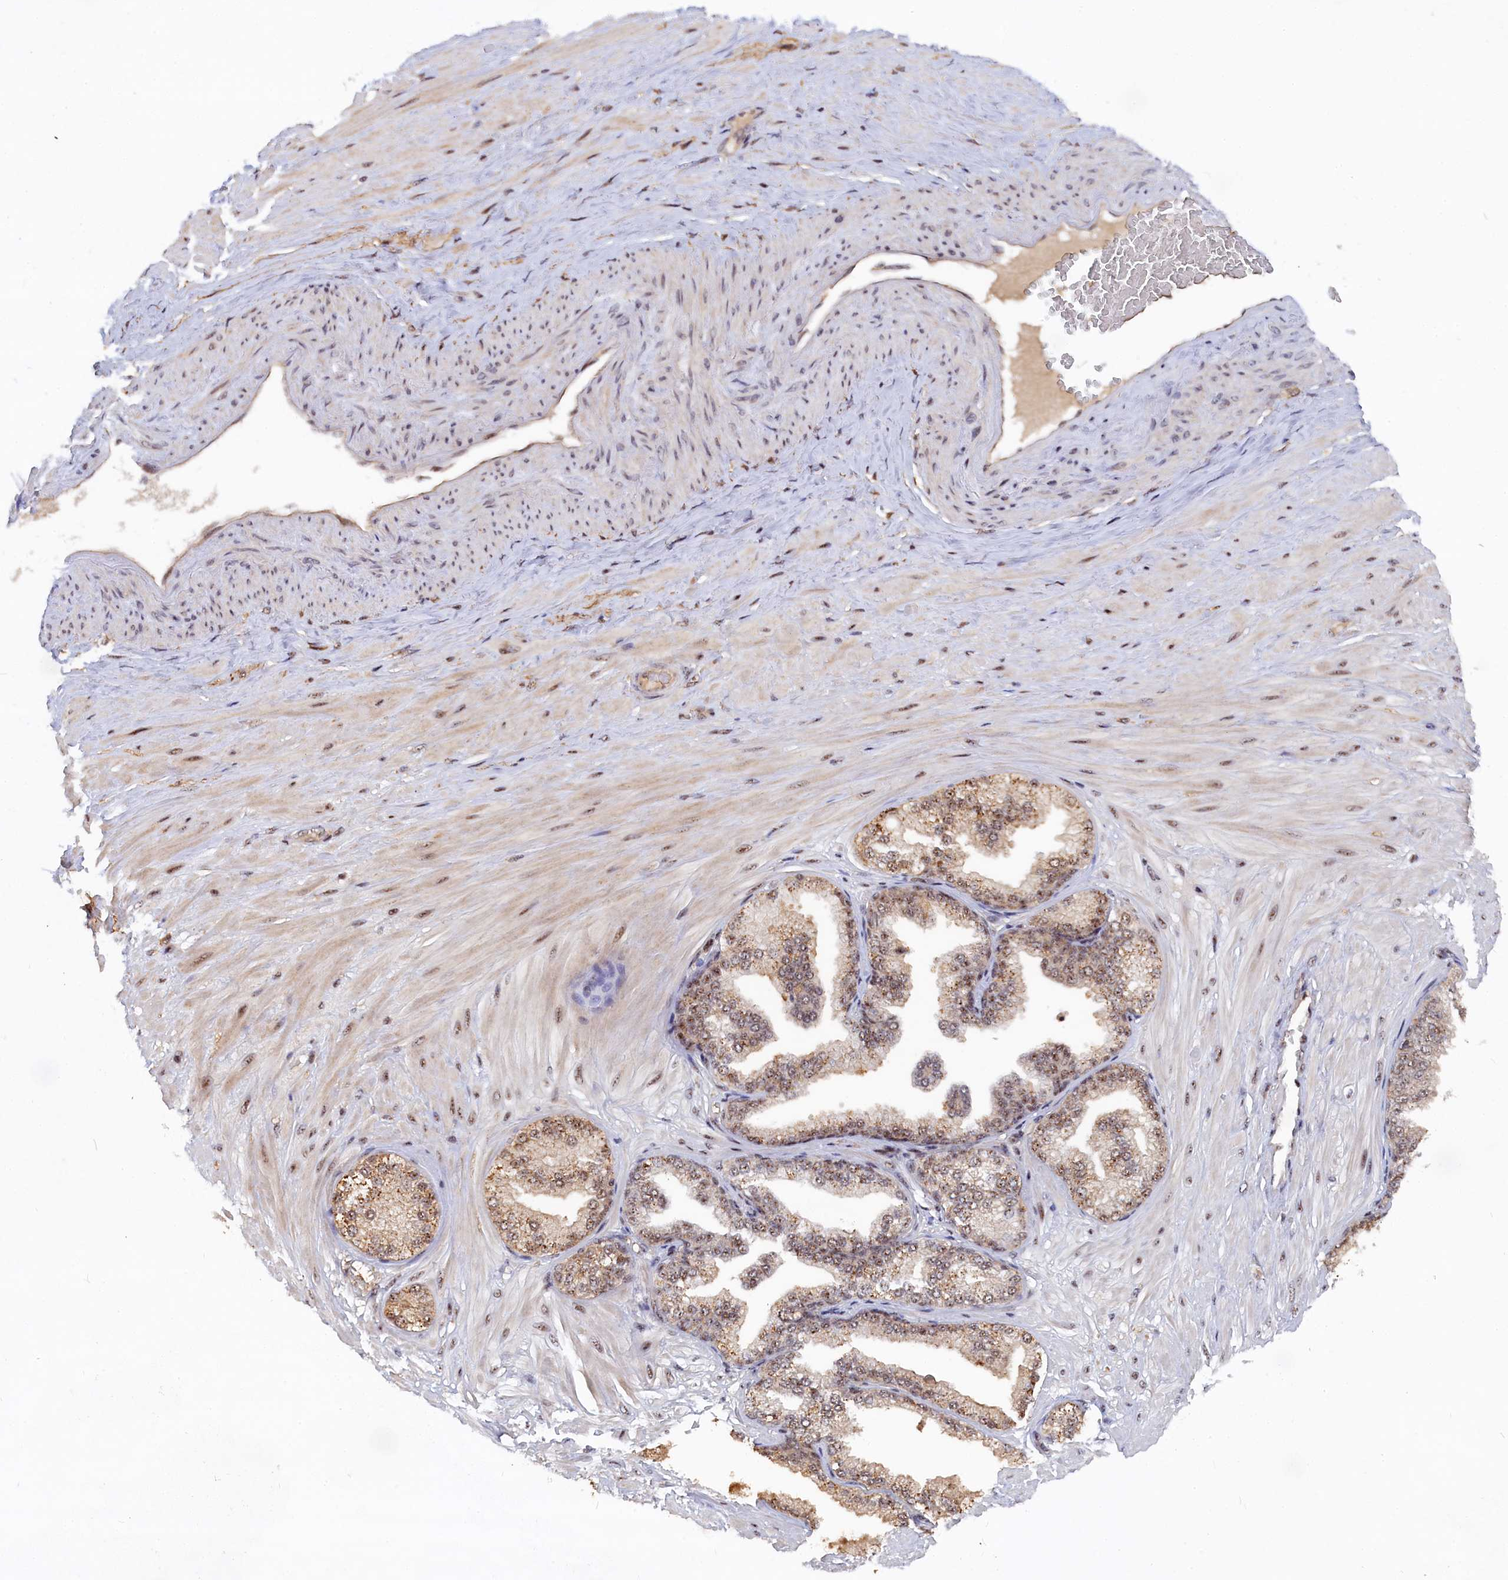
{"staining": {"intensity": "moderate", "quantity": "25%-75%", "location": "cytoplasmic/membranous,nuclear"}, "tissue": "adipose tissue", "cell_type": "Adipocytes", "image_type": "normal", "snomed": [{"axis": "morphology", "description": "Normal tissue, NOS"}, {"axis": "morphology", "description": "Adenocarcinoma, Low grade"}, {"axis": "topography", "description": "Prostate"}, {"axis": "topography", "description": "Peripheral nerve tissue"}], "caption": "Immunohistochemical staining of normal human adipose tissue demonstrates 25%-75% levels of moderate cytoplasmic/membranous,nuclear protein staining in approximately 25%-75% of adipocytes. The staining was performed using DAB (3,3'-diaminobenzidine), with brown indicating positive protein expression. Nuclei are stained blue with hematoxylin.", "gene": "TAB1", "patient": {"sex": "male", "age": 63}}